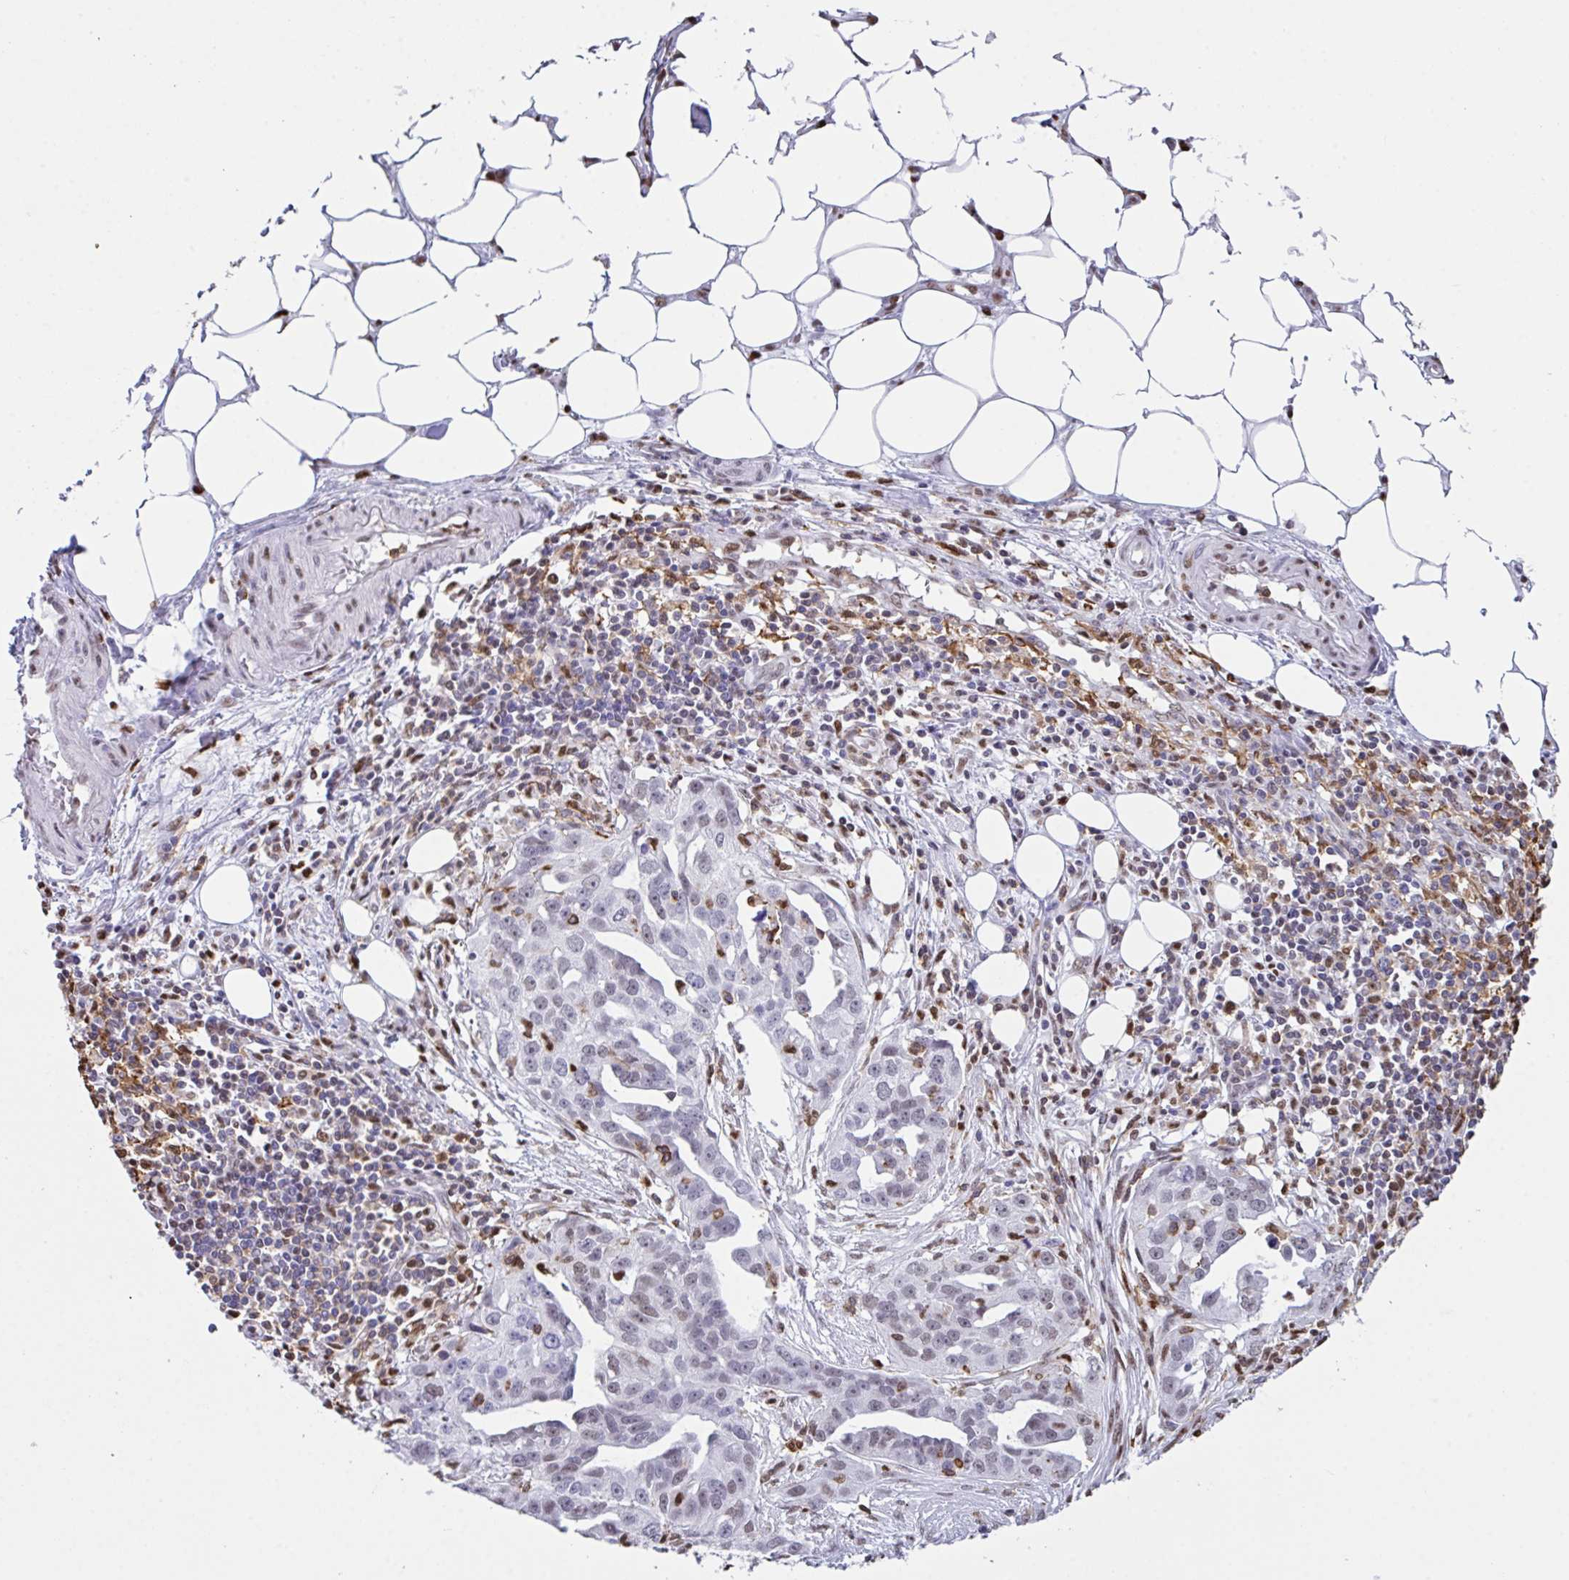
{"staining": {"intensity": "negative", "quantity": "none", "location": "none"}, "tissue": "ovarian cancer", "cell_type": "Tumor cells", "image_type": "cancer", "snomed": [{"axis": "morphology", "description": "Carcinoma, endometroid"}, {"axis": "morphology", "description": "Cystadenocarcinoma, serous, NOS"}, {"axis": "topography", "description": "Ovary"}], "caption": "Ovarian serous cystadenocarcinoma was stained to show a protein in brown. There is no significant expression in tumor cells.", "gene": "BTBD10", "patient": {"sex": "female", "age": 45}}